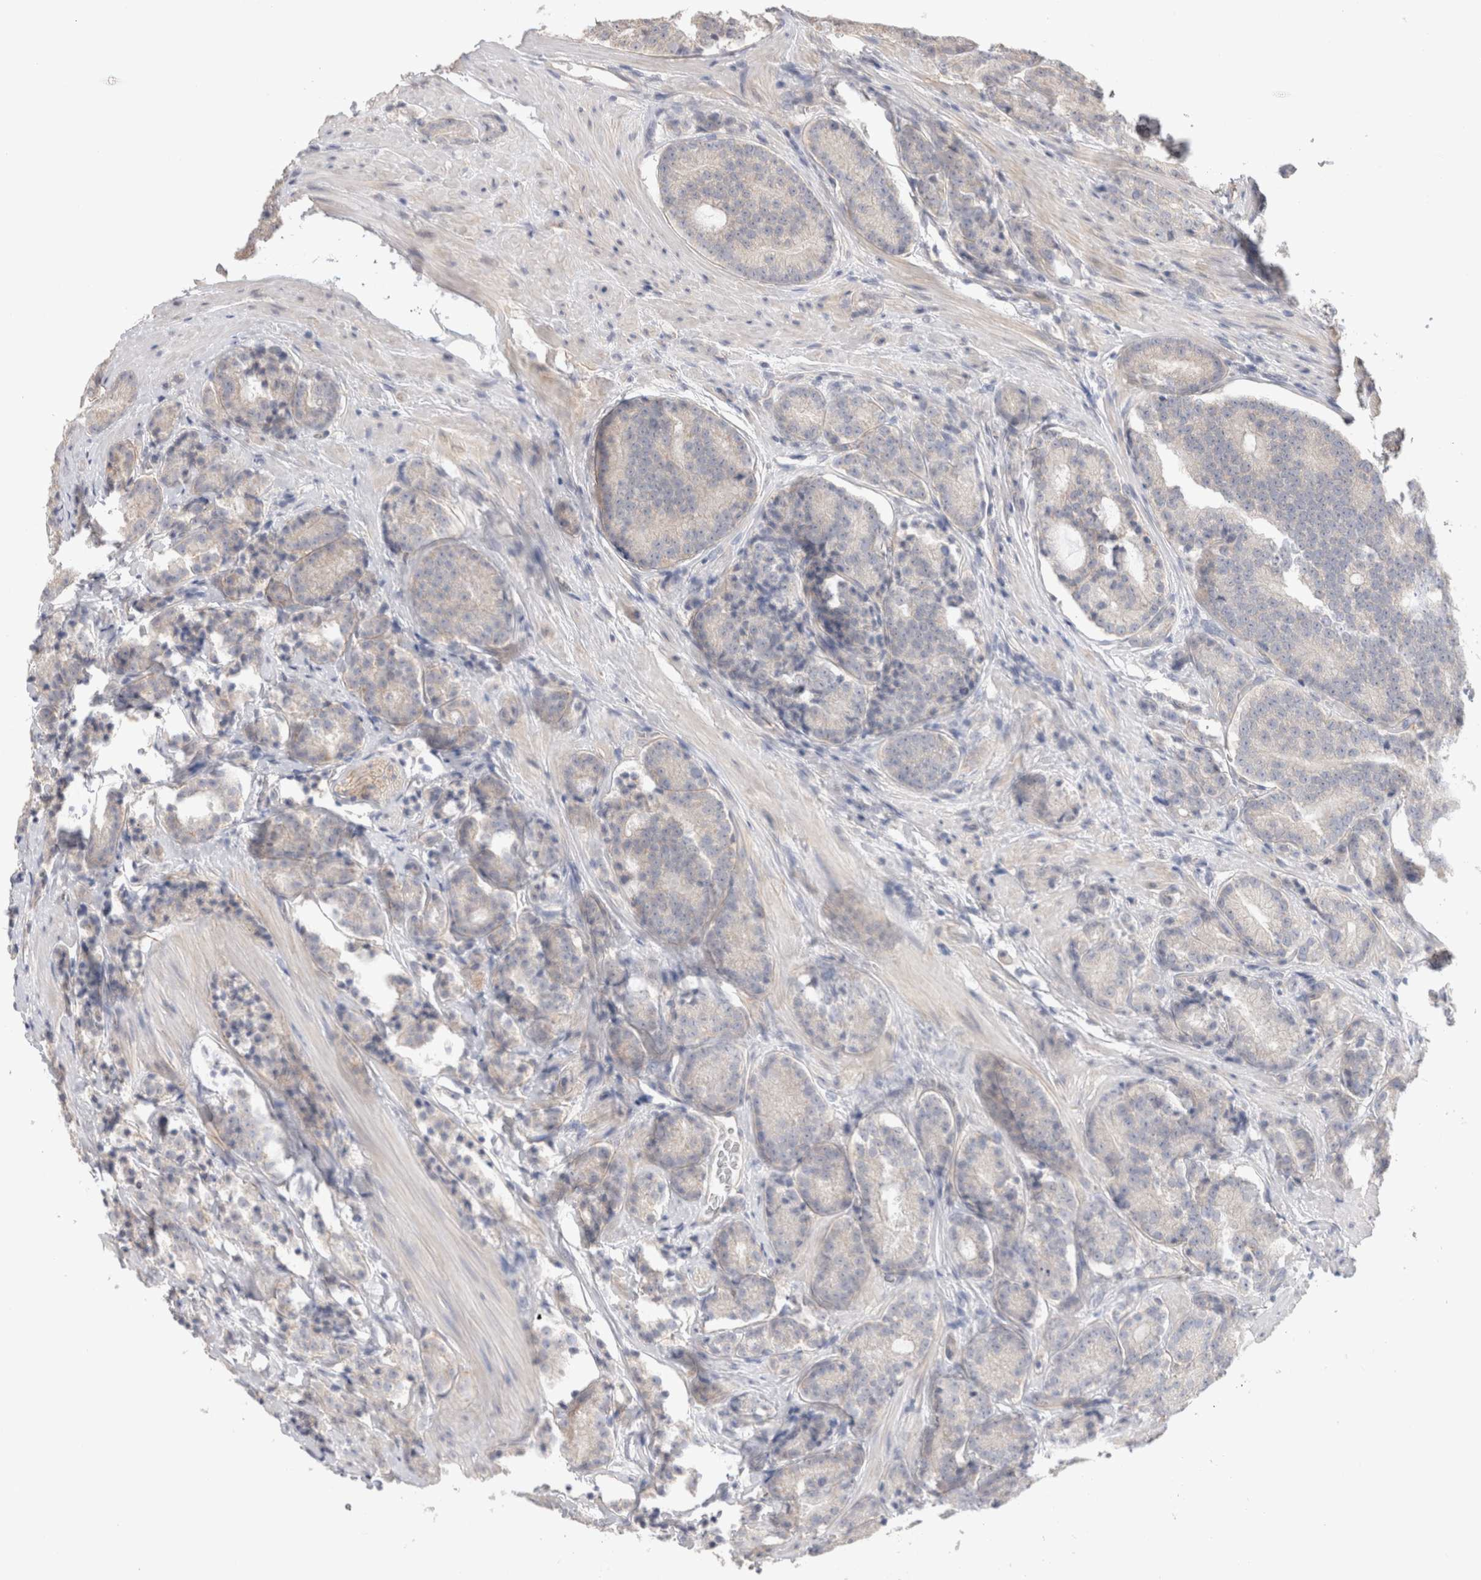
{"staining": {"intensity": "negative", "quantity": "none", "location": "none"}, "tissue": "prostate cancer", "cell_type": "Tumor cells", "image_type": "cancer", "snomed": [{"axis": "morphology", "description": "Adenocarcinoma, High grade"}, {"axis": "topography", "description": "Prostate"}], "caption": "Histopathology image shows no significant protein staining in tumor cells of prostate cancer (high-grade adenocarcinoma). (Brightfield microscopy of DAB (3,3'-diaminobenzidine) IHC at high magnification).", "gene": "DMD", "patient": {"sex": "male", "age": 61}}